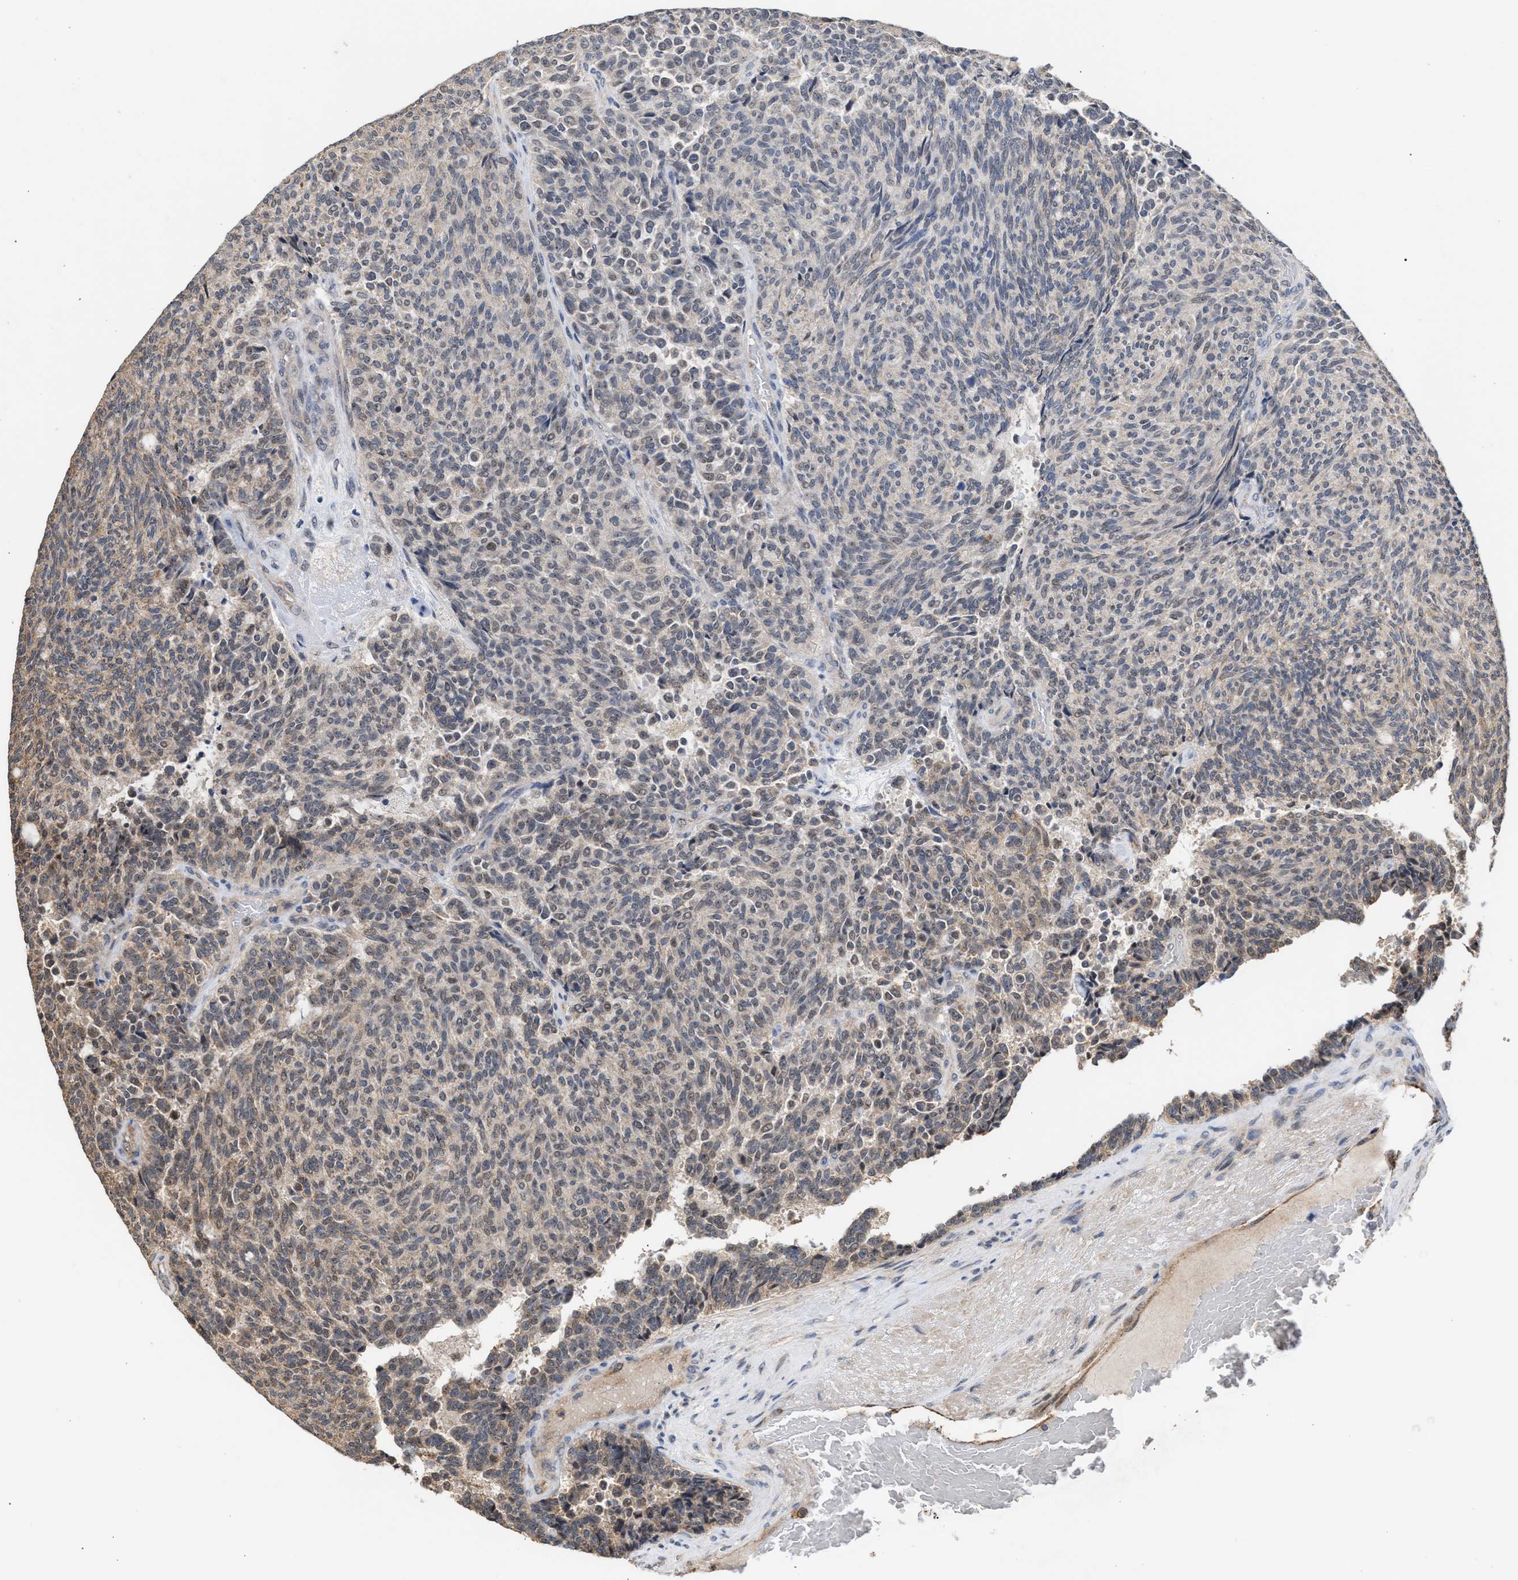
{"staining": {"intensity": "weak", "quantity": "<25%", "location": "cytoplasmic/membranous,nuclear"}, "tissue": "carcinoid", "cell_type": "Tumor cells", "image_type": "cancer", "snomed": [{"axis": "morphology", "description": "Carcinoid, malignant, NOS"}, {"axis": "topography", "description": "Pancreas"}], "caption": "Immunohistochemistry (IHC) of malignant carcinoid displays no staining in tumor cells.", "gene": "EXOSC2", "patient": {"sex": "female", "age": 54}}